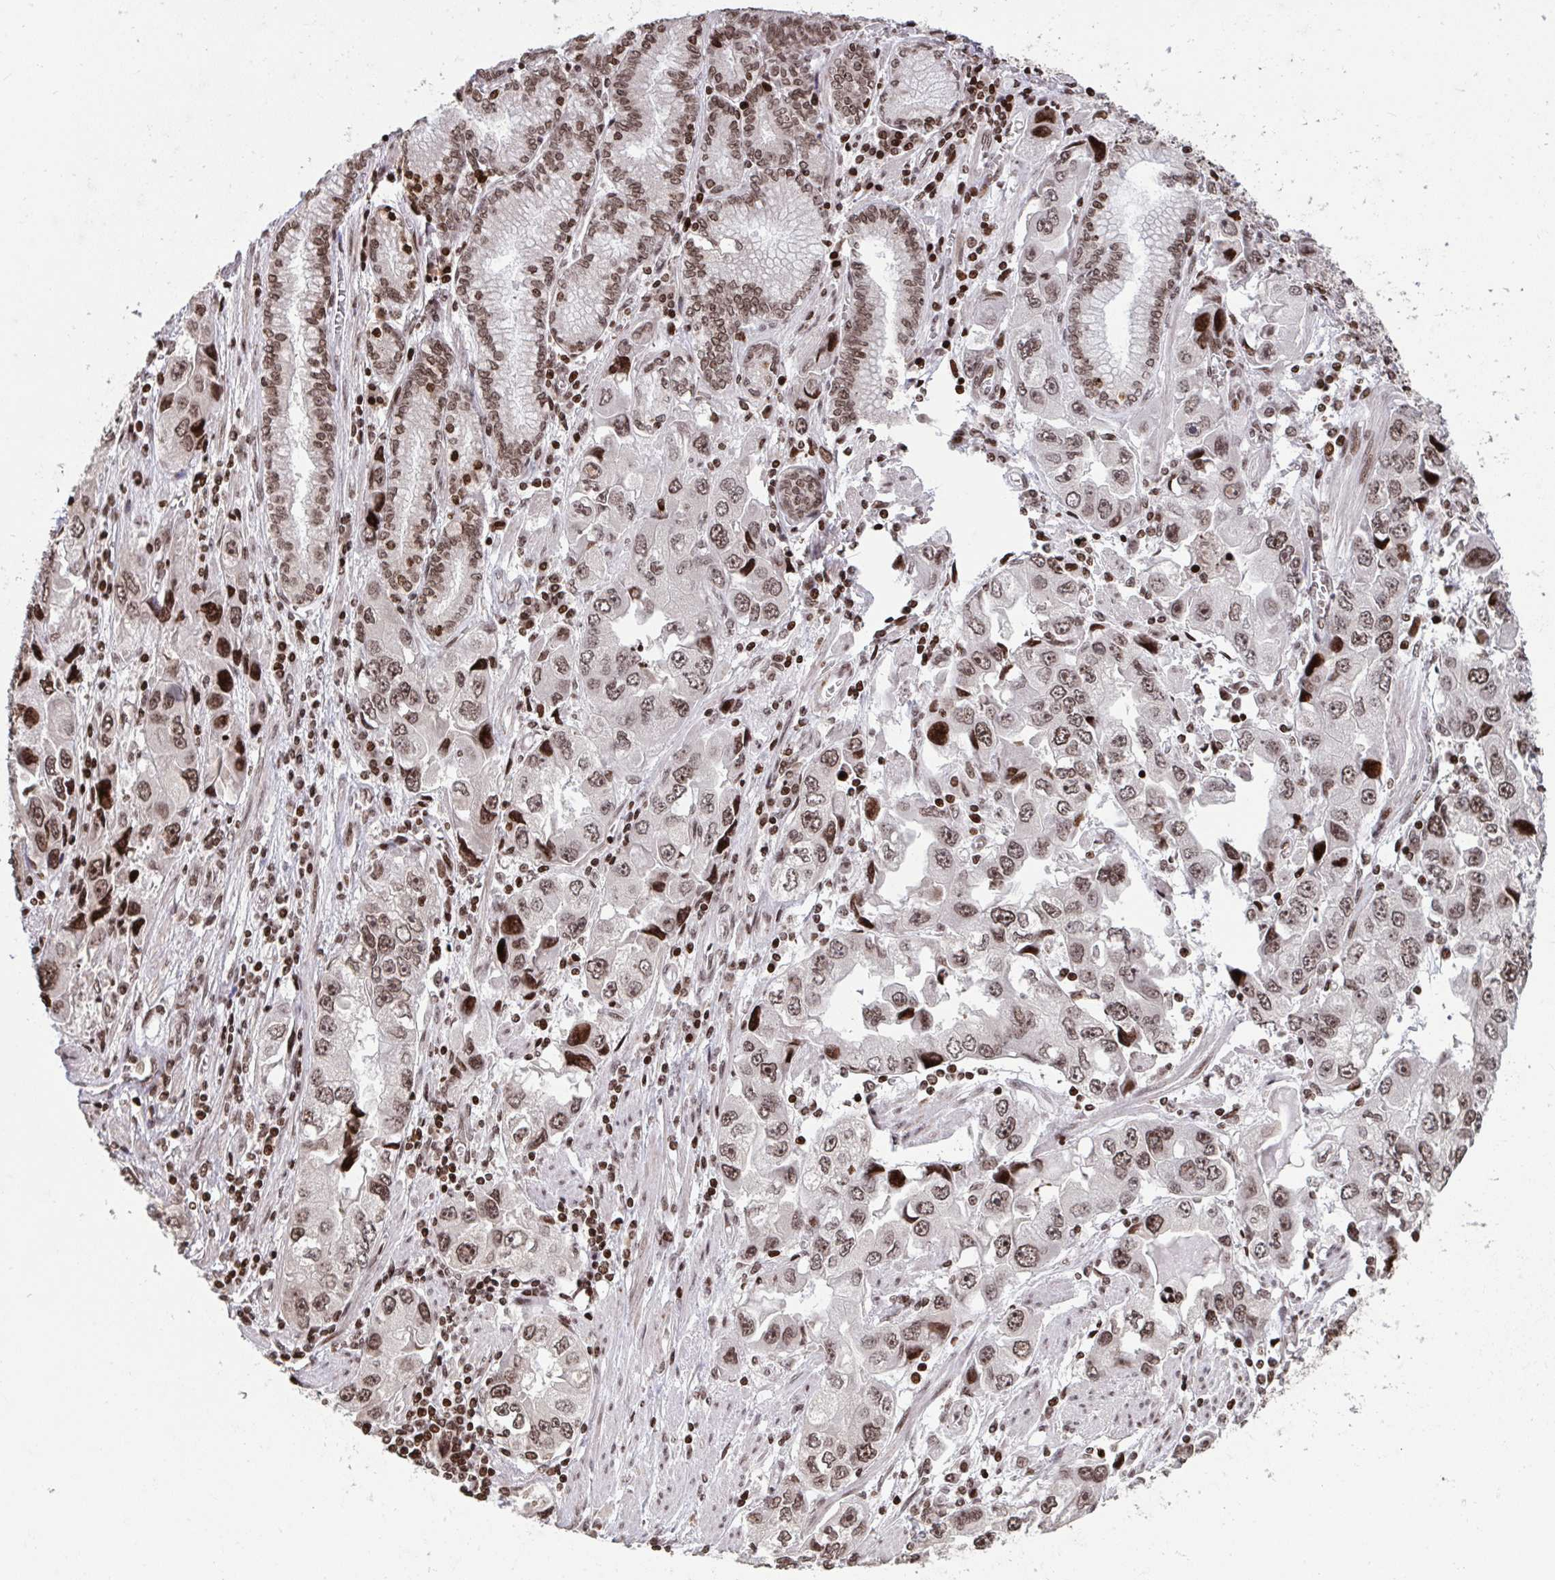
{"staining": {"intensity": "moderate", "quantity": ">75%", "location": "nuclear"}, "tissue": "stomach cancer", "cell_type": "Tumor cells", "image_type": "cancer", "snomed": [{"axis": "morphology", "description": "Adenocarcinoma, NOS"}, {"axis": "topography", "description": "Stomach, lower"}], "caption": "Tumor cells show moderate nuclear staining in about >75% of cells in stomach cancer. (DAB (3,3'-diaminobenzidine) IHC with brightfield microscopy, high magnification).", "gene": "NIP7", "patient": {"sex": "female", "age": 93}}